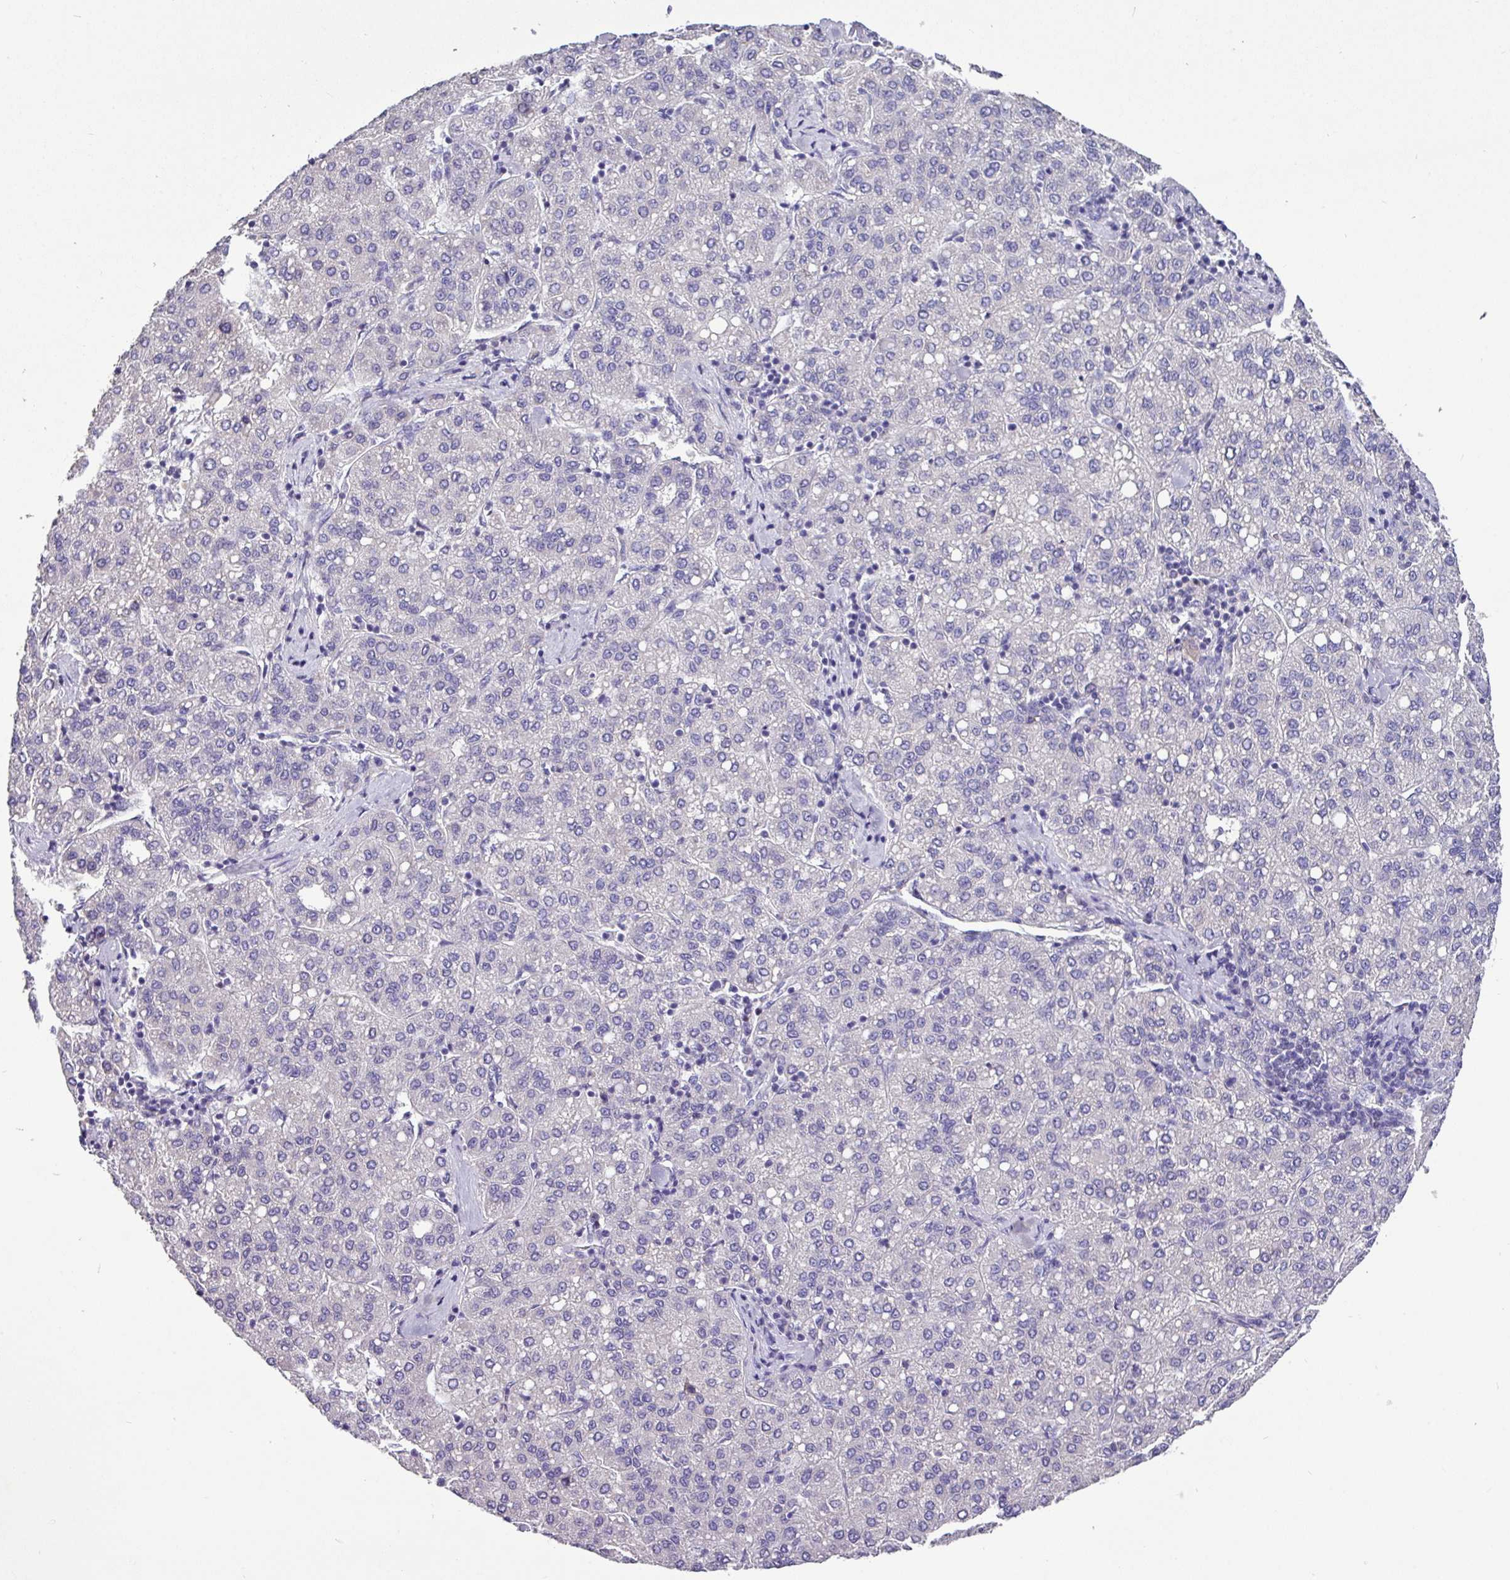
{"staining": {"intensity": "negative", "quantity": "none", "location": "none"}, "tissue": "liver cancer", "cell_type": "Tumor cells", "image_type": "cancer", "snomed": [{"axis": "morphology", "description": "Carcinoma, Hepatocellular, NOS"}, {"axis": "topography", "description": "Liver"}], "caption": "Immunohistochemical staining of liver hepatocellular carcinoma demonstrates no significant staining in tumor cells.", "gene": "PAX8", "patient": {"sex": "male", "age": 65}}